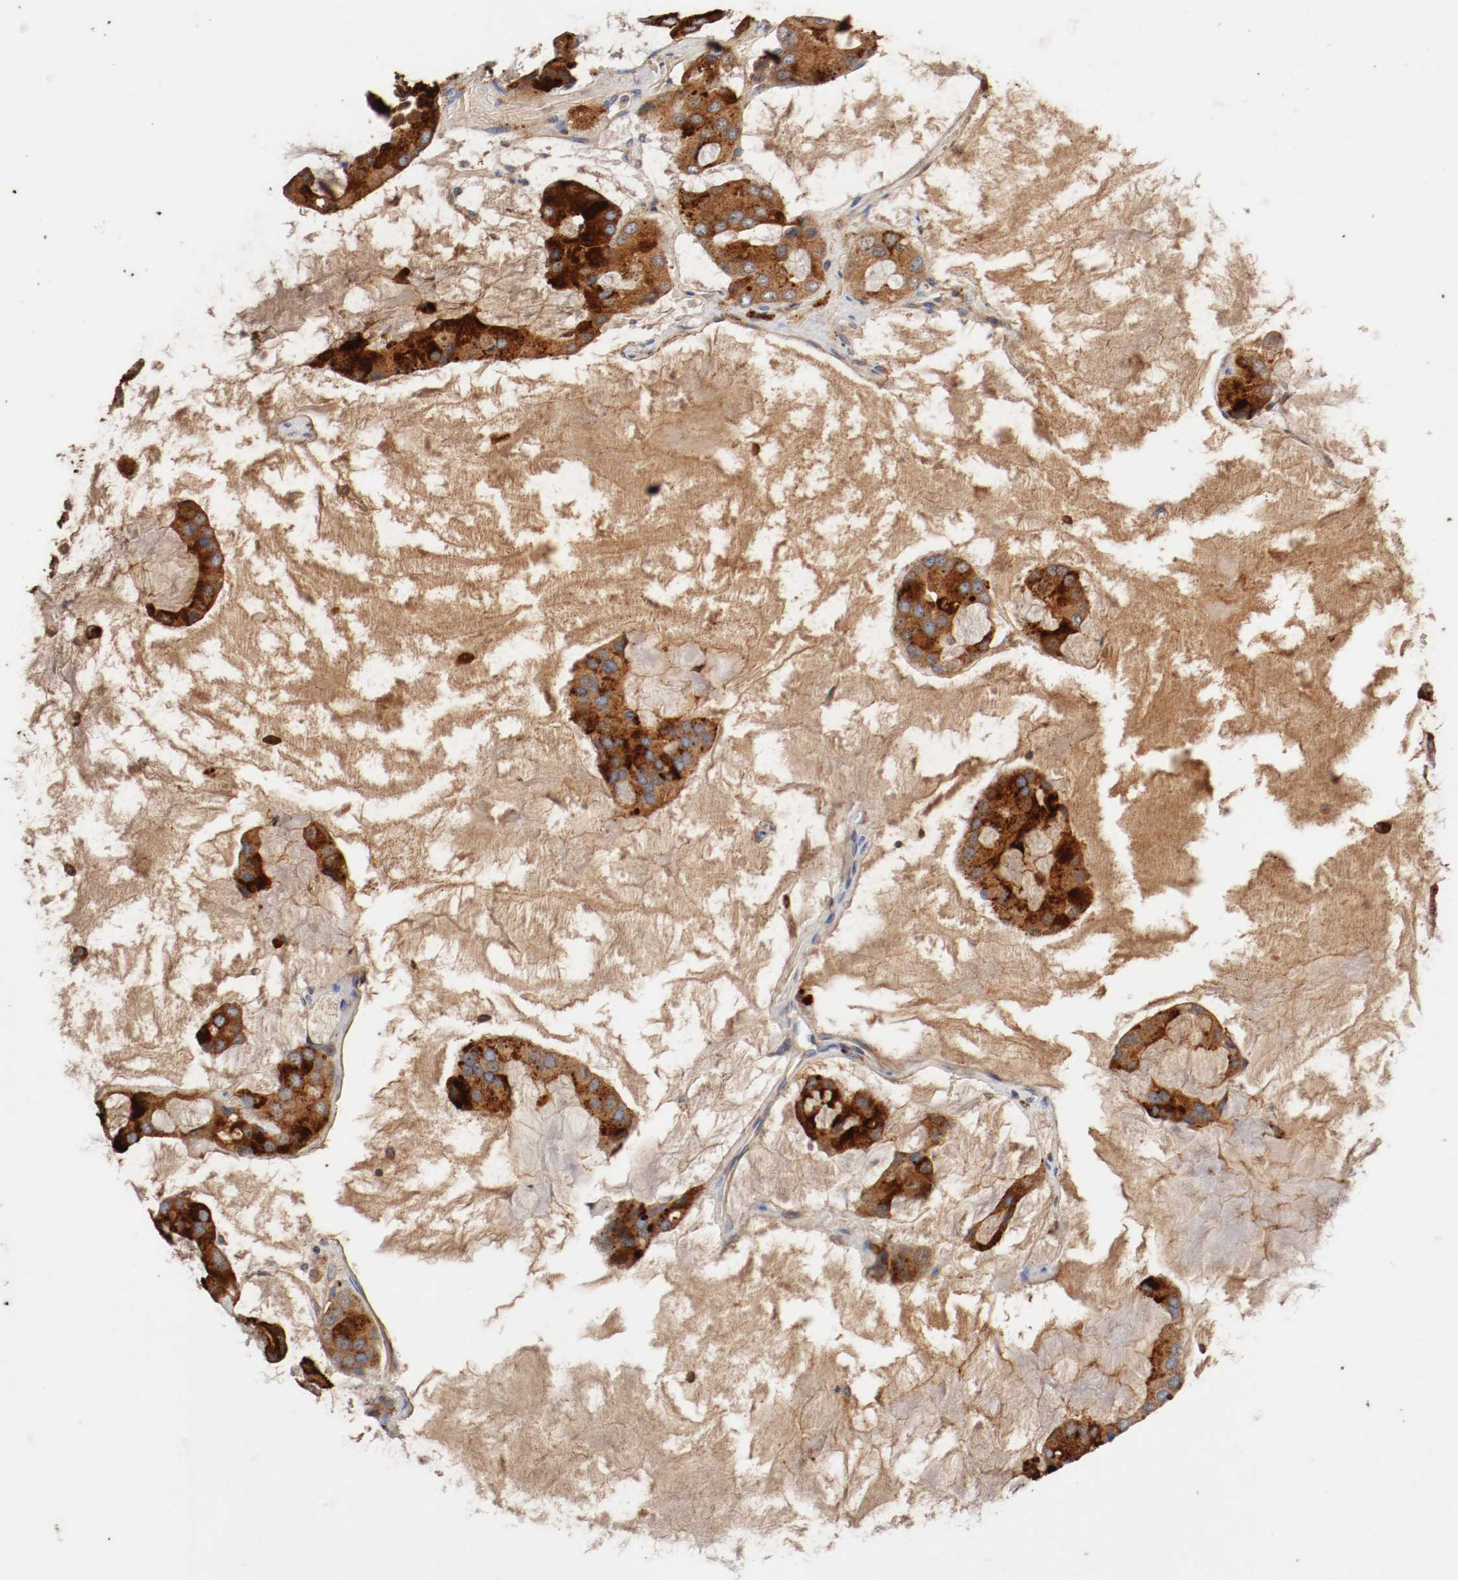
{"staining": {"intensity": "strong", "quantity": ">75%", "location": "cytoplasmic/membranous"}, "tissue": "prostate cancer", "cell_type": "Tumor cells", "image_type": "cancer", "snomed": [{"axis": "morphology", "description": "Adenocarcinoma, High grade"}, {"axis": "topography", "description": "Prostate"}], "caption": "About >75% of tumor cells in prostate cancer (adenocarcinoma (high-grade)) exhibit strong cytoplasmic/membranous protein positivity as visualized by brown immunohistochemical staining.", "gene": "GAD1", "patient": {"sex": "male", "age": 67}}